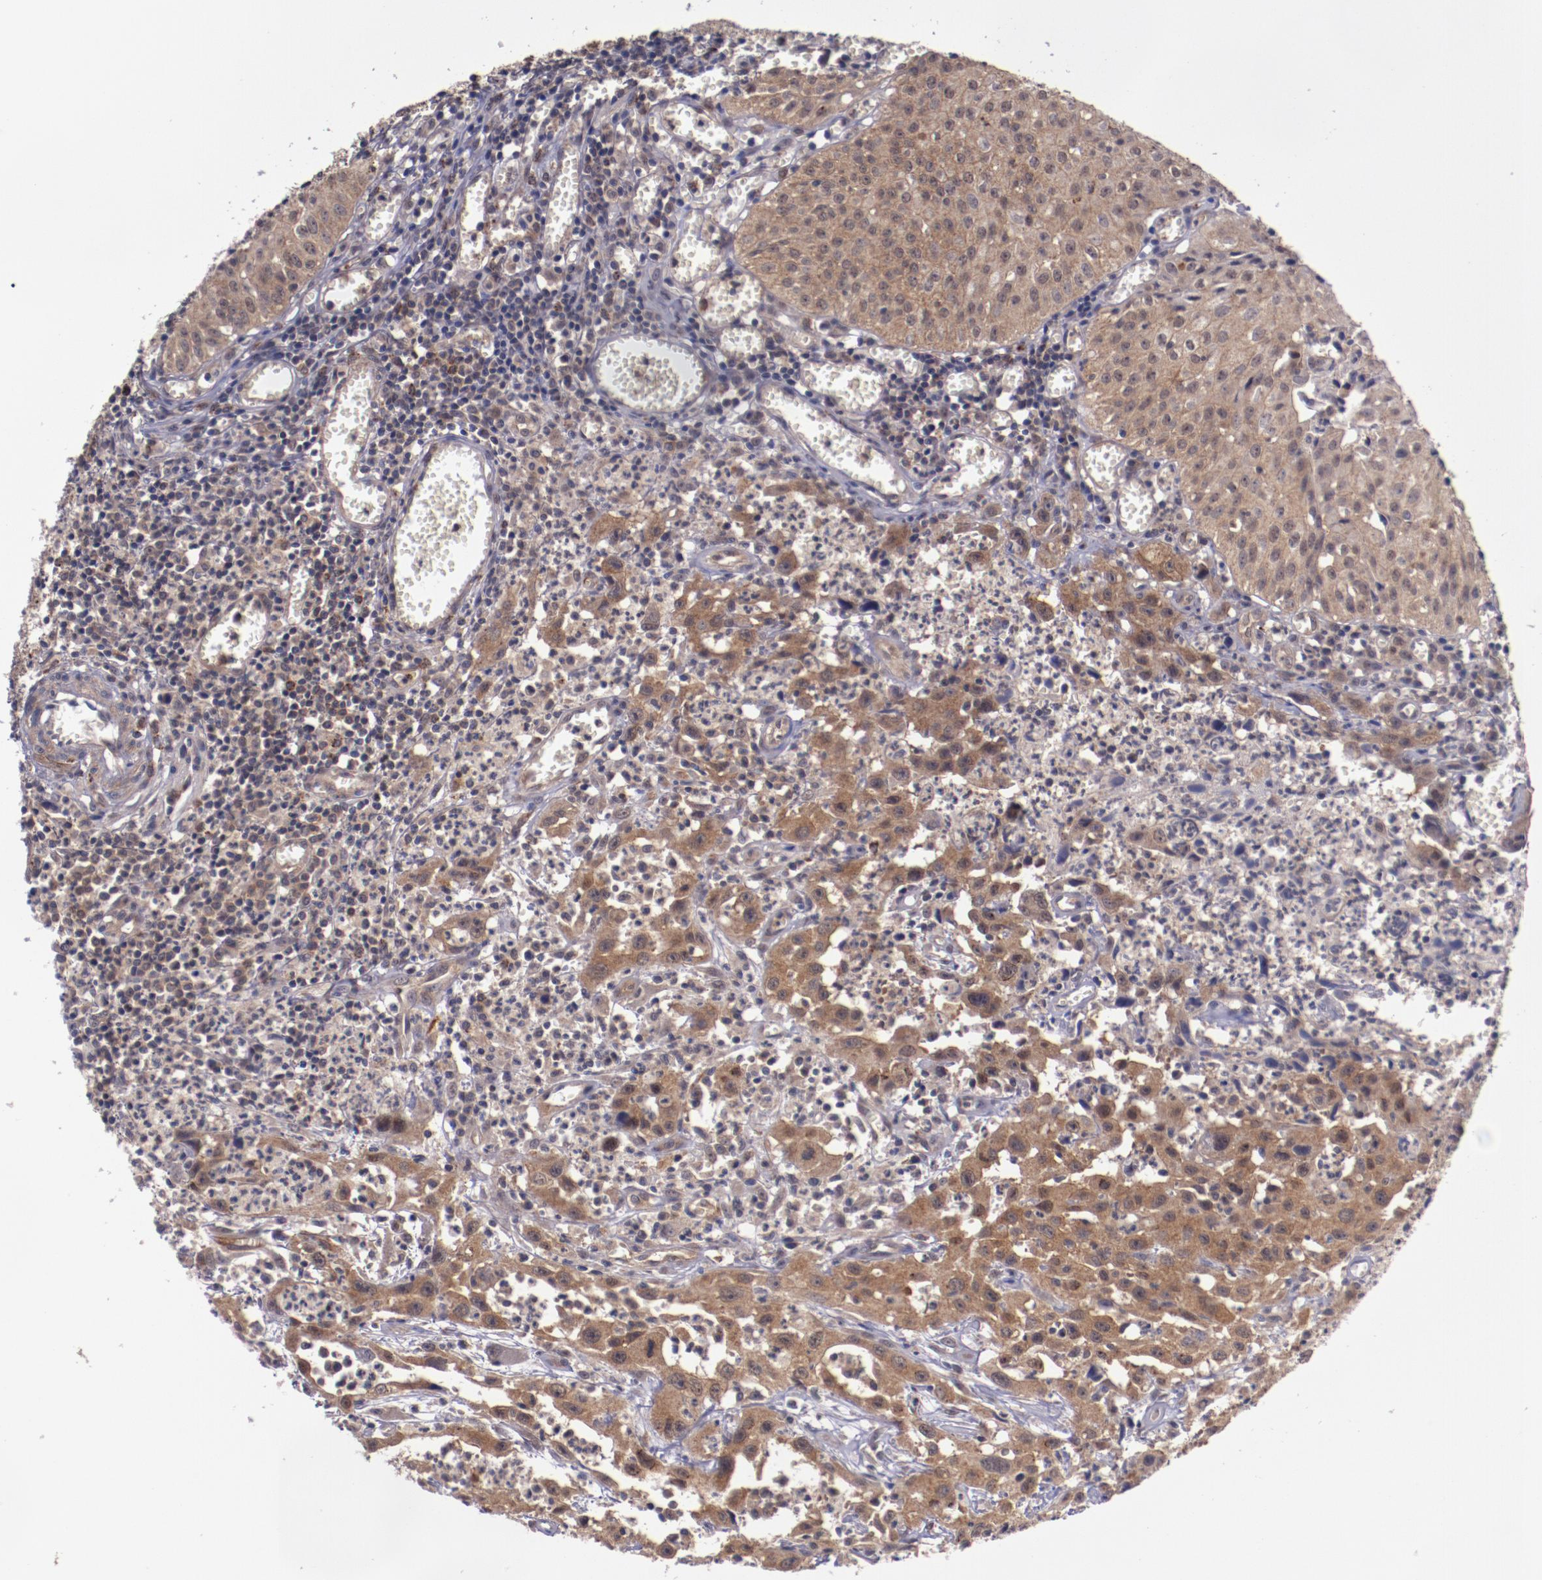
{"staining": {"intensity": "moderate", "quantity": ">75%", "location": "cytoplasmic/membranous"}, "tissue": "urothelial cancer", "cell_type": "Tumor cells", "image_type": "cancer", "snomed": [{"axis": "morphology", "description": "Urothelial carcinoma, High grade"}, {"axis": "topography", "description": "Urinary bladder"}], "caption": "An immunohistochemistry (IHC) micrograph of tumor tissue is shown. Protein staining in brown shows moderate cytoplasmic/membranous positivity in urothelial cancer within tumor cells.", "gene": "FTSJ1", "patient": {"sex": "male", "age": 66}}